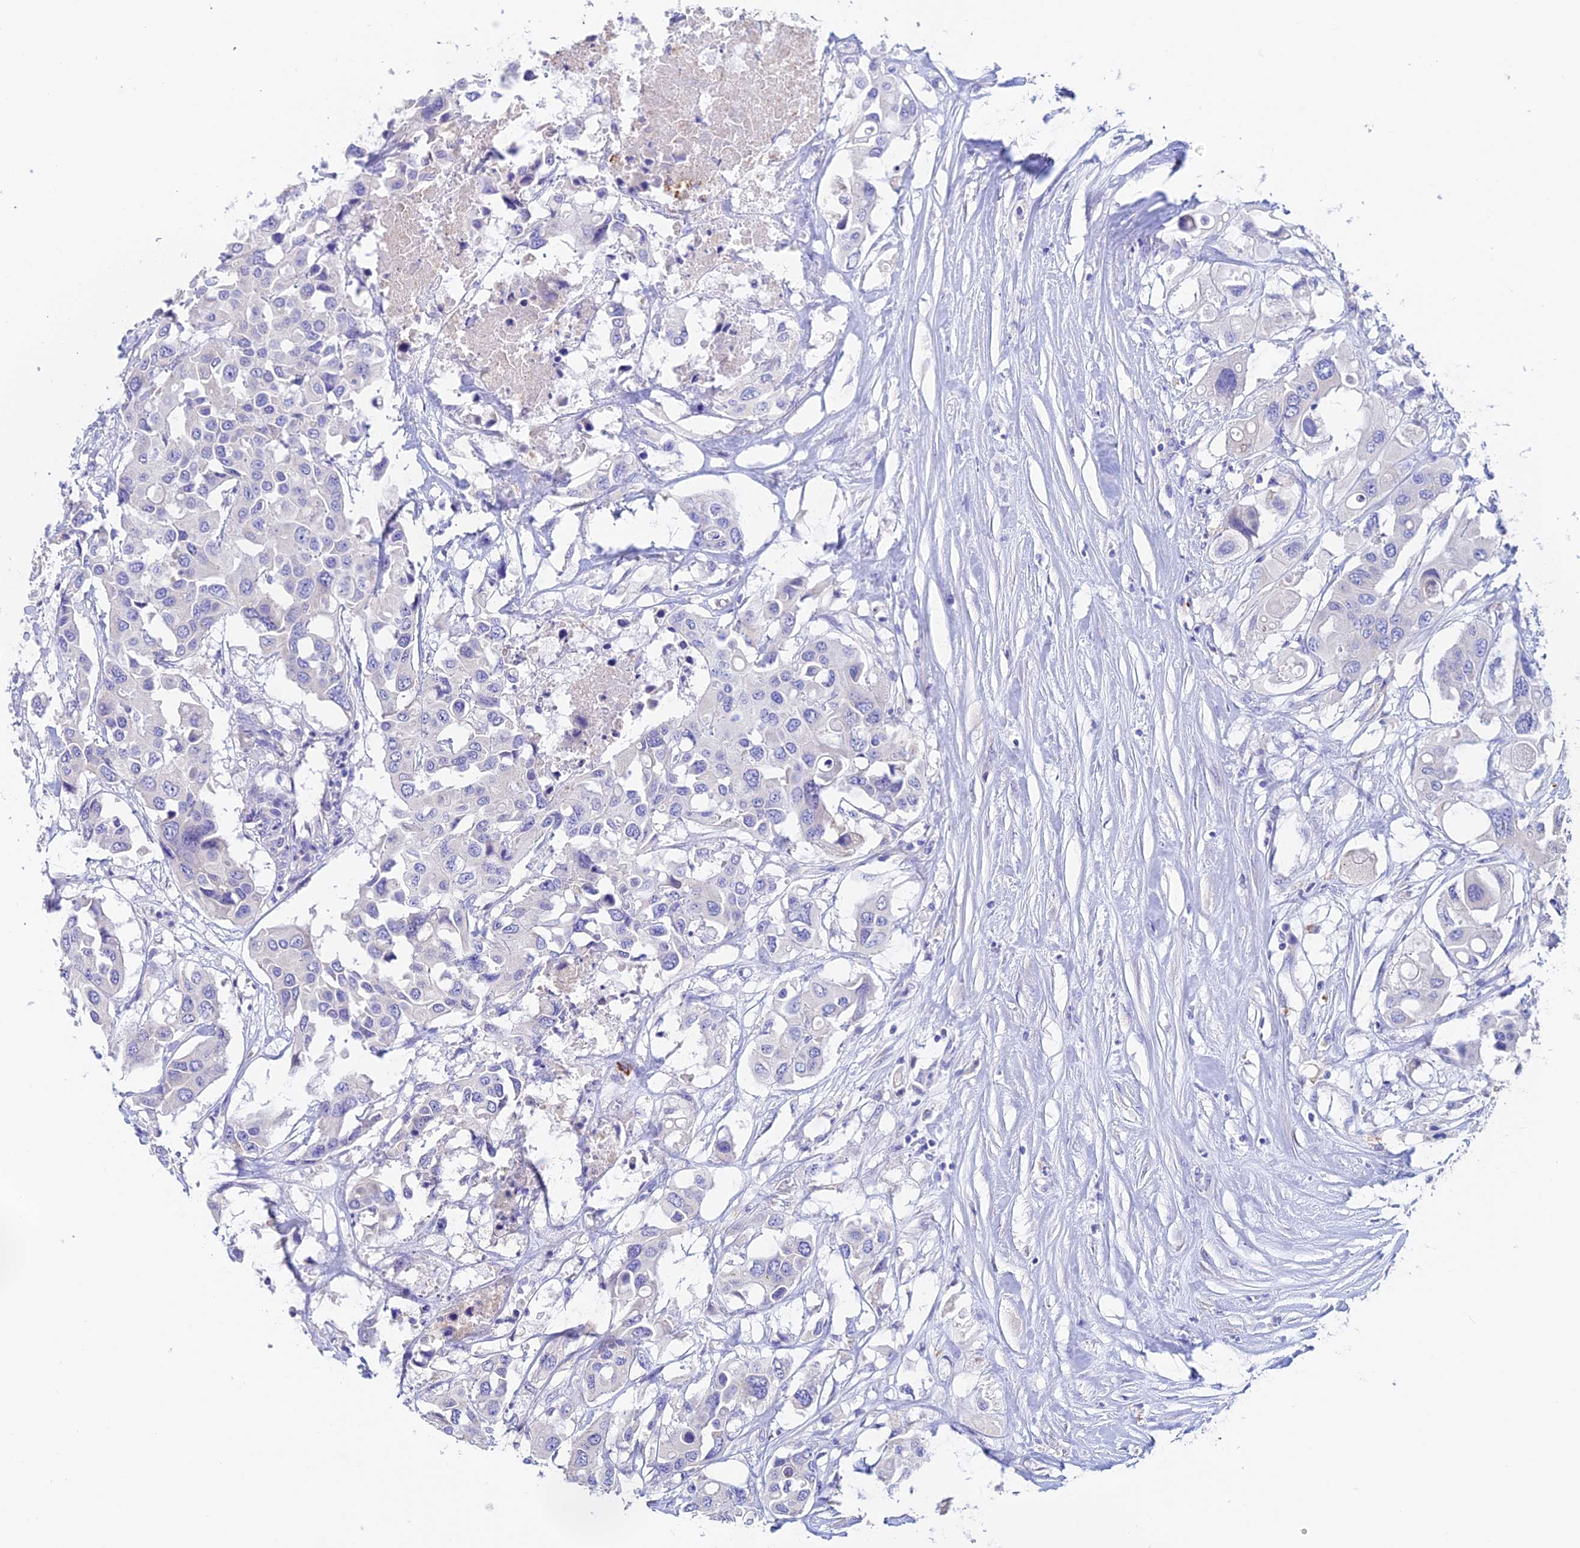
{"staining": {"intensity": "negative", "quantity": "none", "location": "none"}, "tissue": "colorectal cancer", "cell_type": "Tumor cells", "image_type": "cancer", "snomed": [{"axis": "morphology", "description": "Adenocarcinoma, NOS"}, {"axis": "topography", "description": "Colon"}], "caption": "Tumor cells are negative for protein expression in human adenocarcinoma (colorectal). (DAB IHC visualized using brightfield microscopy, high magnification).", "gene": "EMC3", "patient": {"sex": "male", "age": 77}}